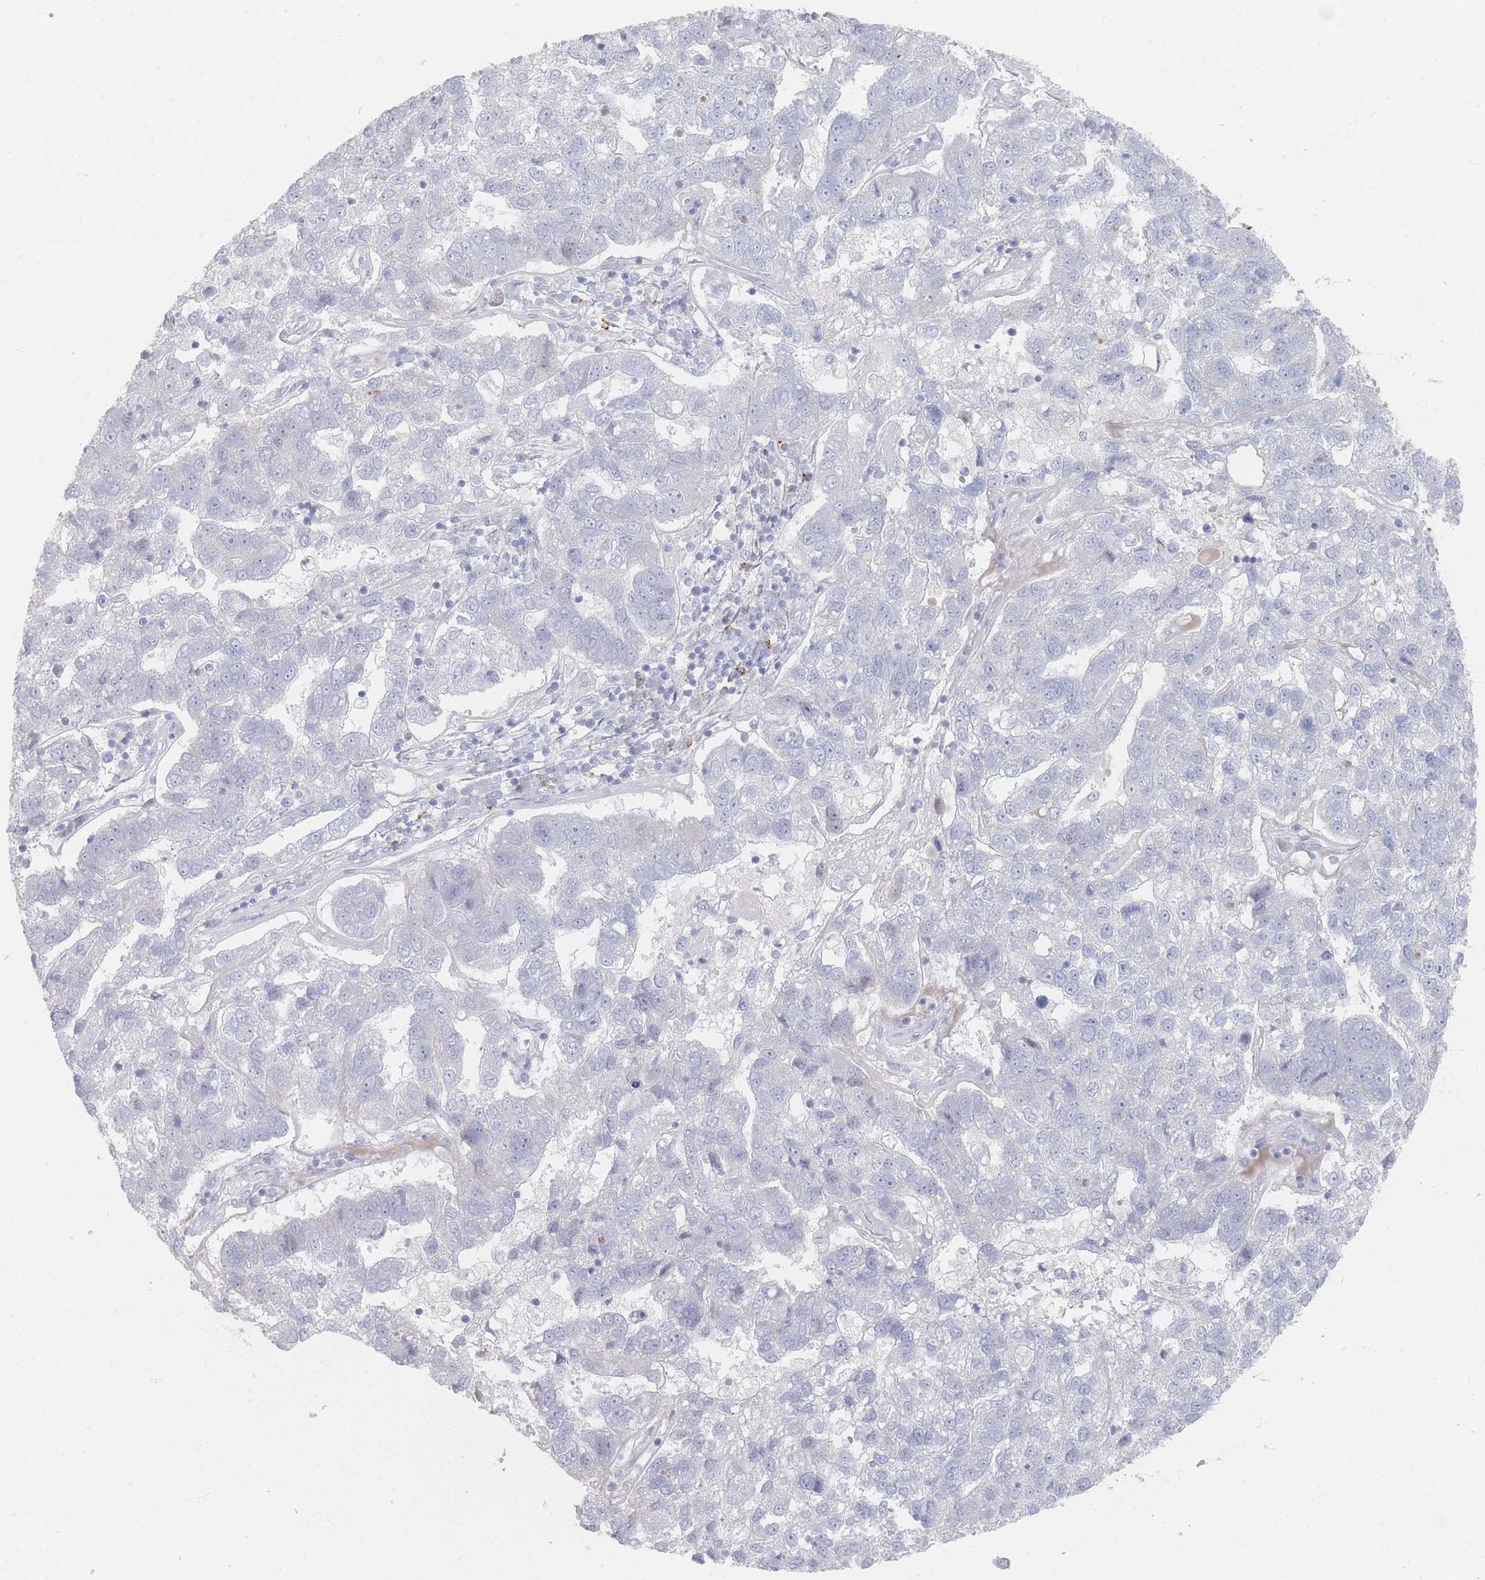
{"staining": {"intensity": "negative", "quantity": "none", "location": "none"}, "tissue": "pancreatic cancer", "cell_type": "Tumor cells", "image_type": "cancer", "snomed": [{"axis": "morphology", "description": "Adenocarcinoma, NOS"}, {"axis": "topography", "description": "Pancreas"}], "caption": "Immunohistochemistry of pancreatic cancer (adenocarcinoma) exhibits no expression in tumor cells.", "gene": "CD37", "patient": {"sex": "female", "age": 61}}